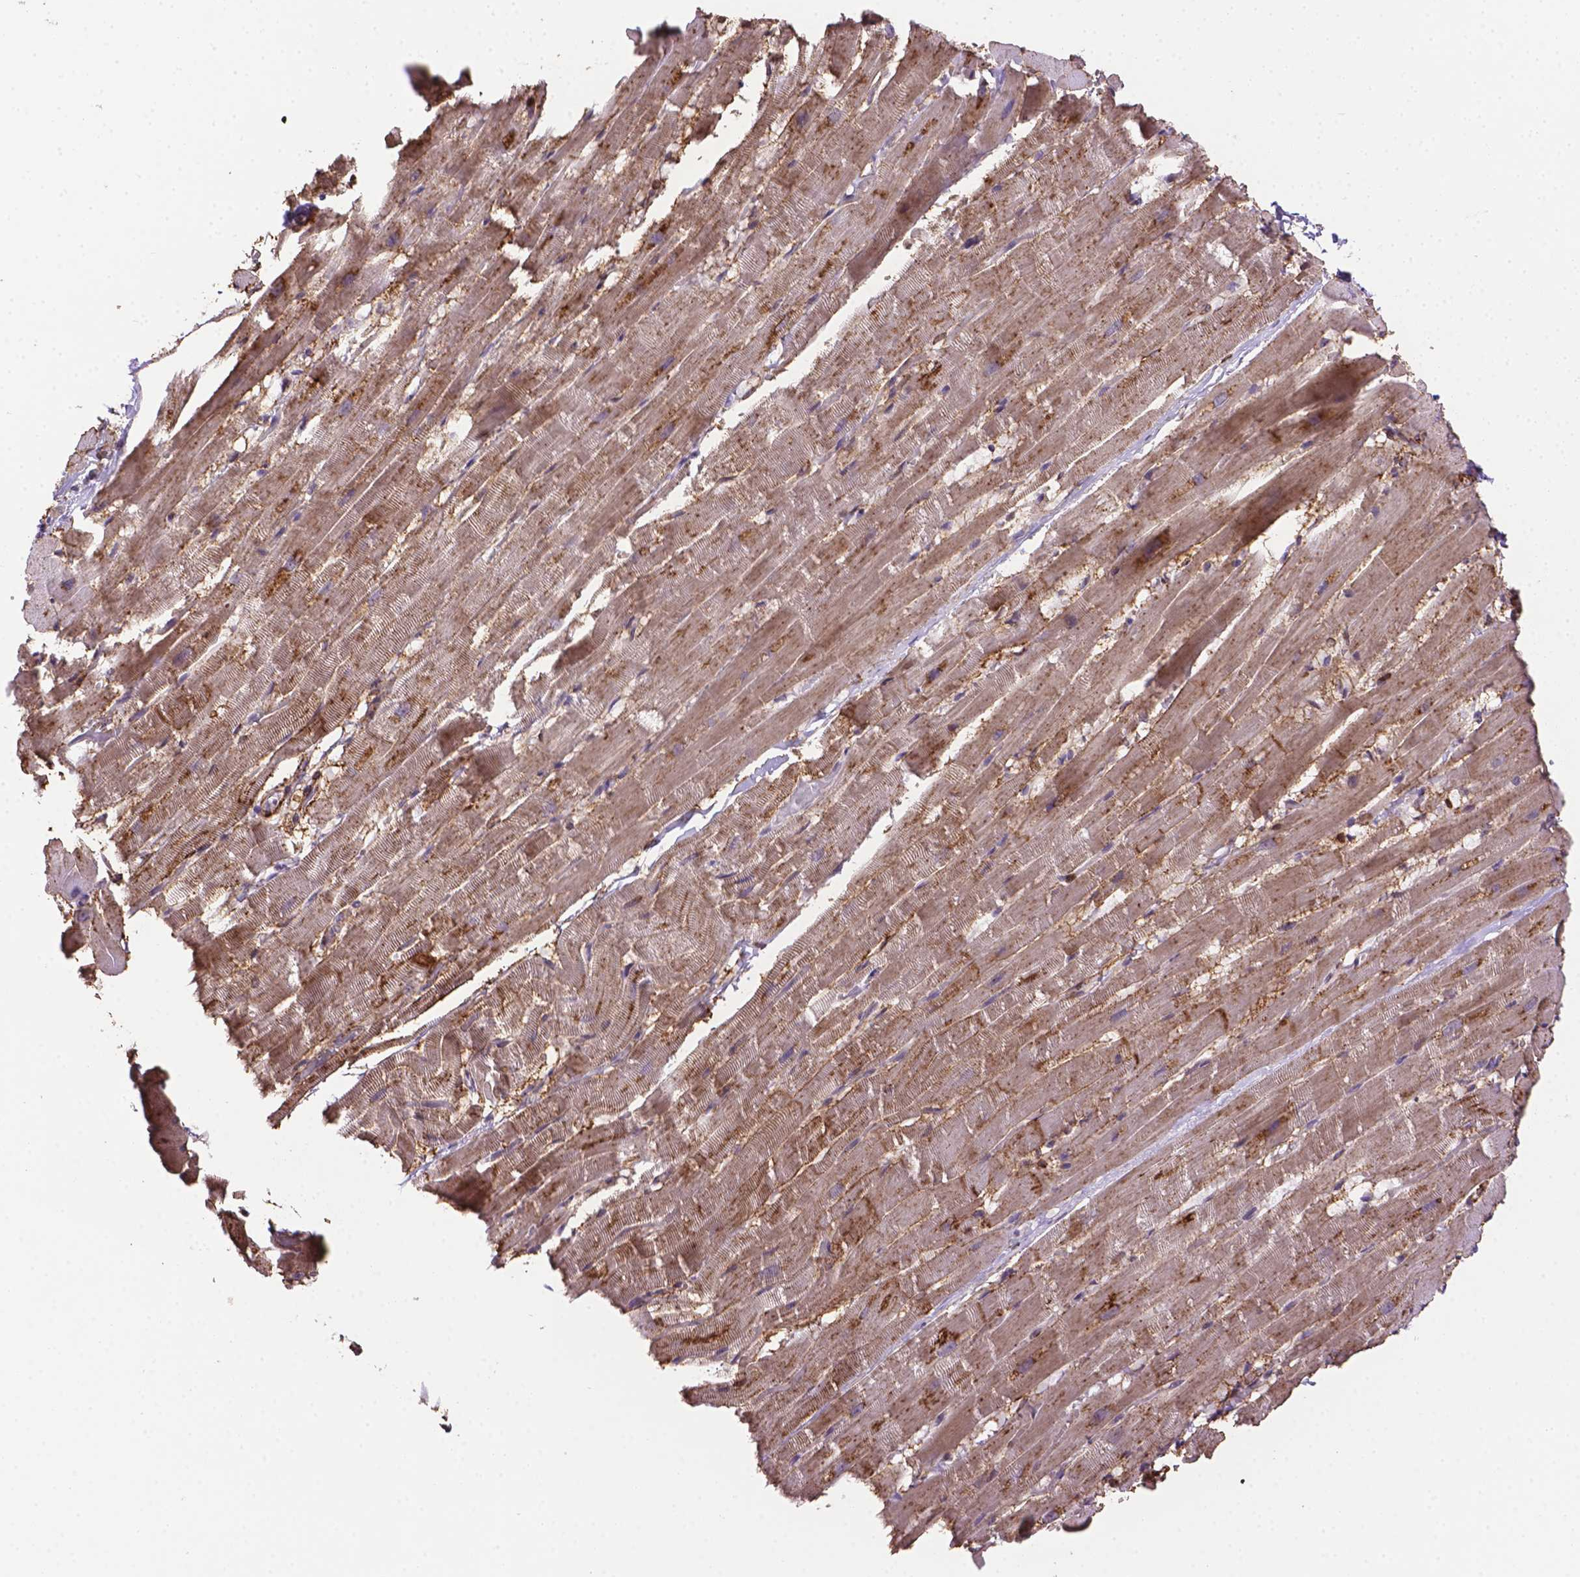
{"staining": {"intensity": "negative", "quantity": "none", "location": "none"}, "tissue": "heart muscle", "cell_type": "Cardiomyocytes", "image_type": "normal", "snomed": [{"axis": "morphology", "description": "Normal tissue, NOS"}, {"axis": "topography", "description": "Heart"}], "caption": "Immunohistochemistry (IHC) of benign heart muscle demonstrates no staining in cardiomyocytes.", "gene": "ACAD10", "patient": {"sex": "male", "age": 37}}